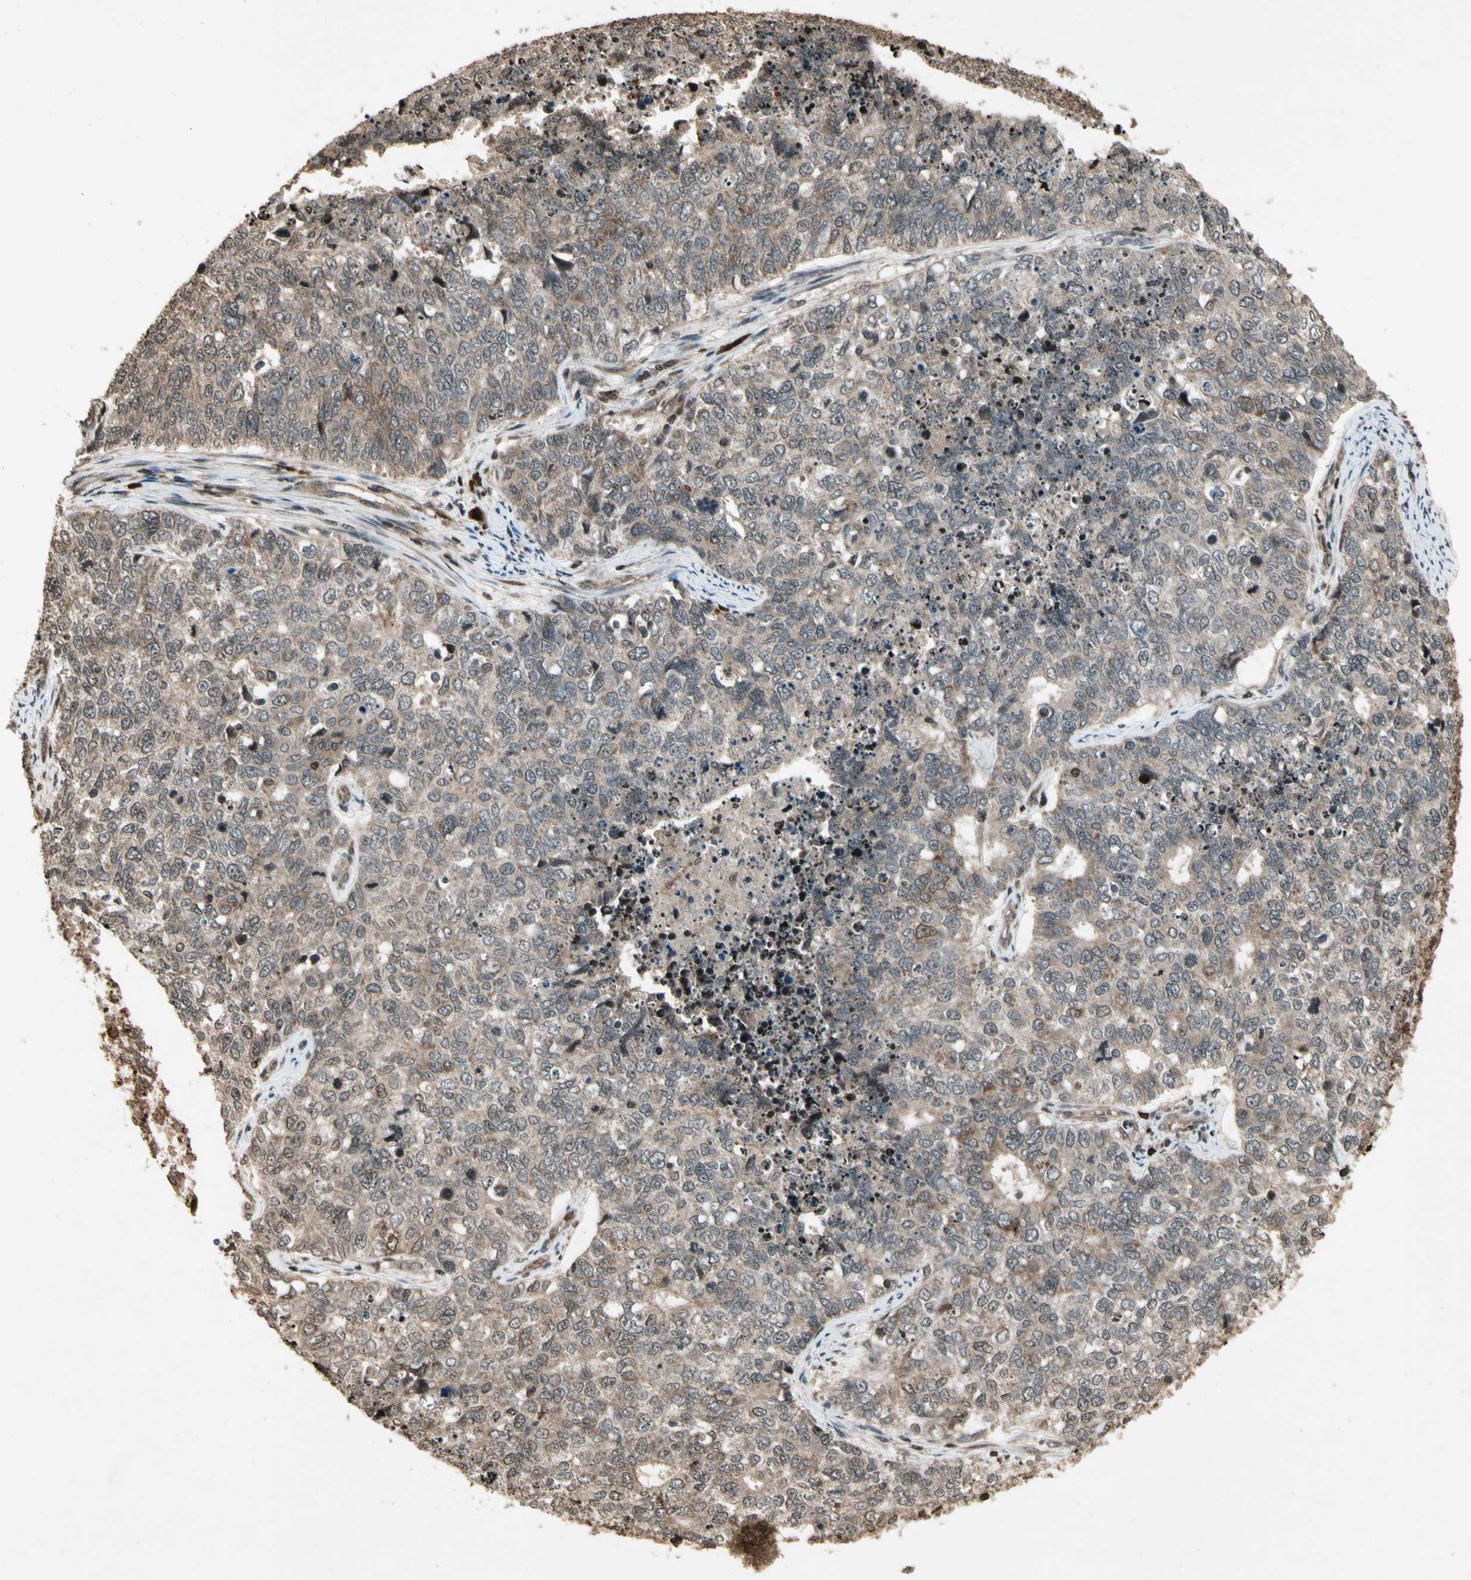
{"staining": {"intensity": "moderate", "quantity": ">75%", "location": "cytoplasmic/membranous"}, "tissue": "cervical cancer", "cell_type": "Tumor cells", "image_type": "cancer", "snomed": [{"axis": "morphology", "description": "Squamous cell carcinoma, NOS"}, {"axis": "topography", "description": "Cervix"}], "caption": "Cervical squamous cell carcinoma tissue displays moderate cytoplasmic/membranous expression in about >75% of tumor cells", "gene": "GLRX", "patient": {"sex": "female", "age": 63}}